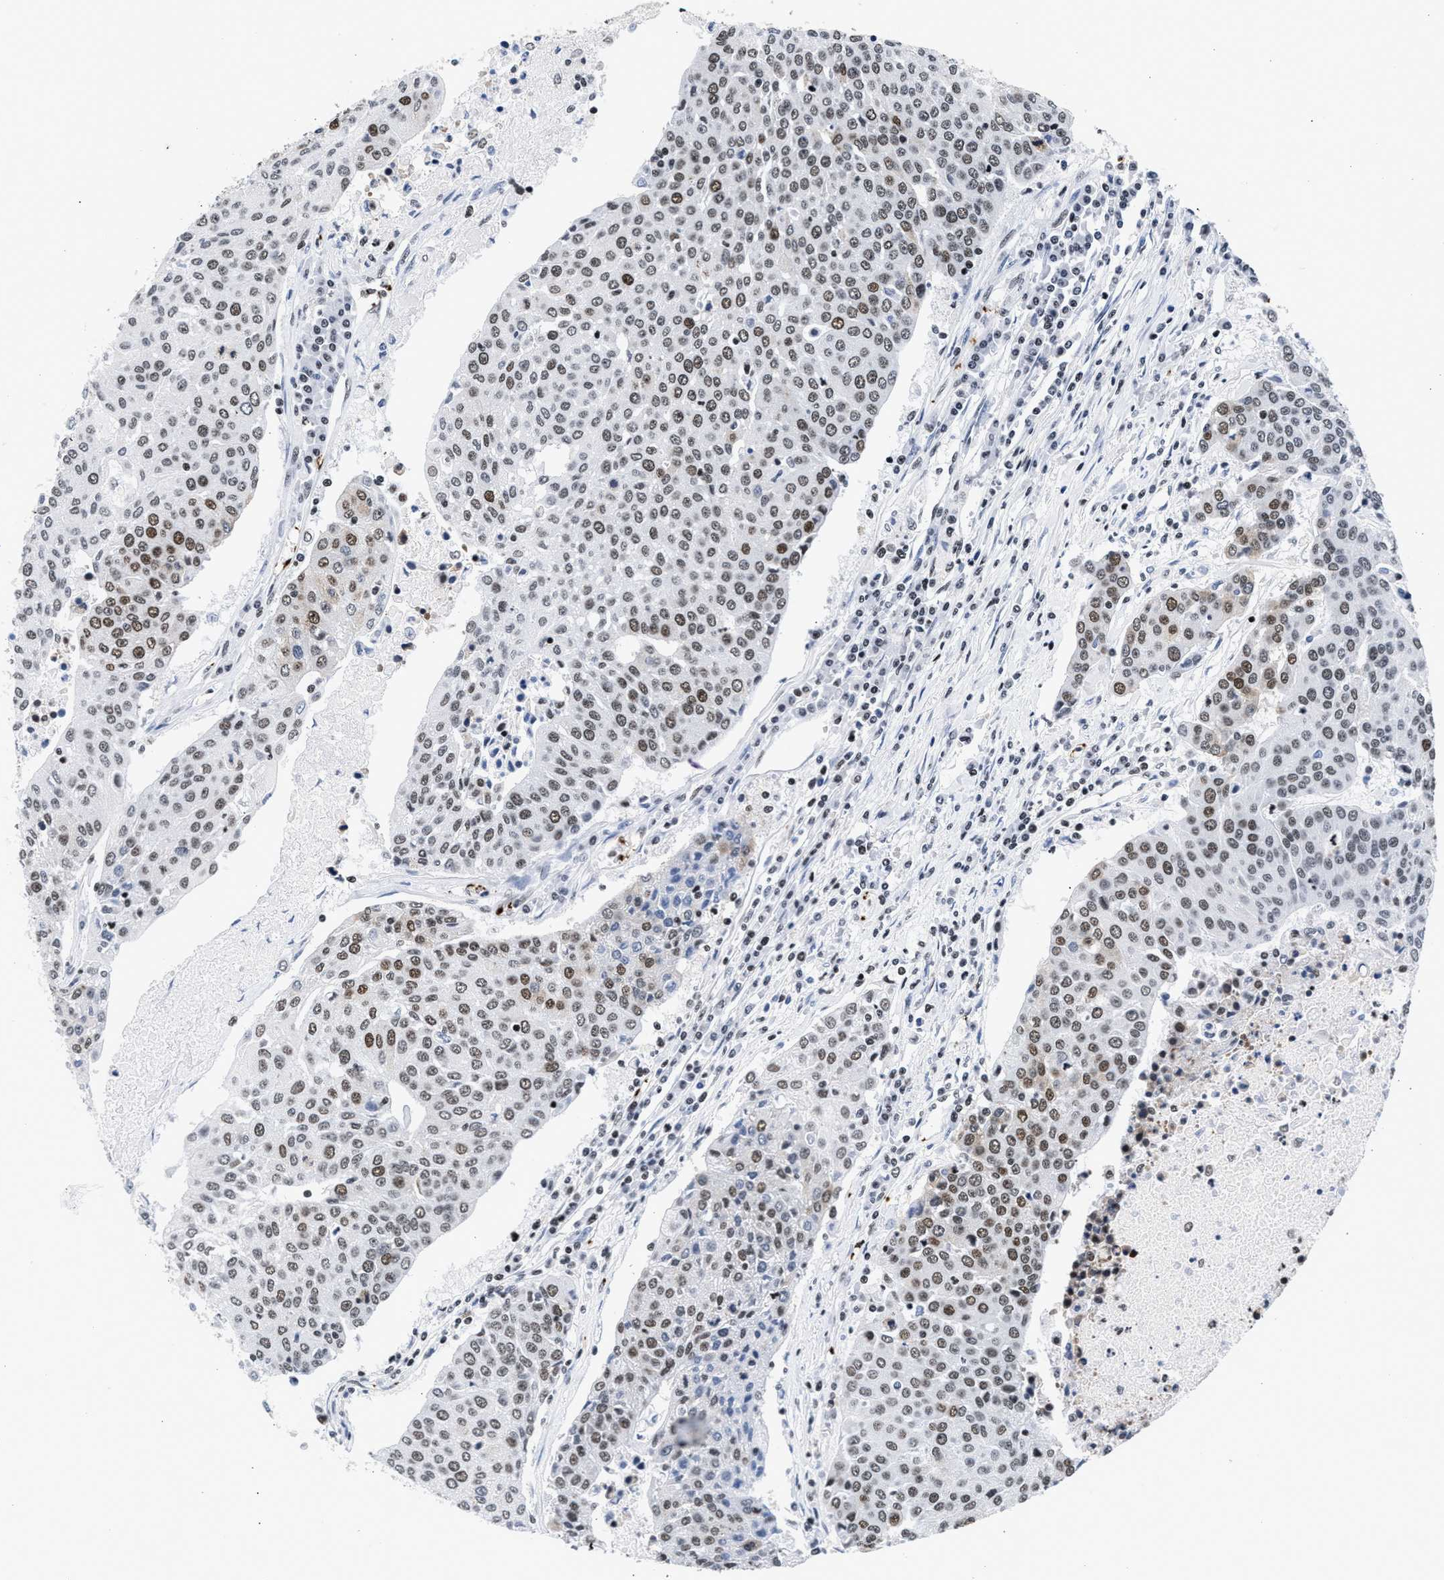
{"staining": {"intensity": "moderate", "quantity": ">75%", "location": "nuclear"}, "tissue": "urothelial cancer", "cell_type": "Tumor cells", "image_type": "cancer", "snomed": [{"axis": "morphology", "description": "Urothelial carcinoma, High grade"}, {"axis": "topography", "description": "Urinary bladder"}], "caption": "Urothelial carcinoma (high-grade) stained with IHC reveals moderate nuclear expression in about >75% of tumor cells.", "gene": "RAD21", "patient": {"sex": "female", "age": 85}}